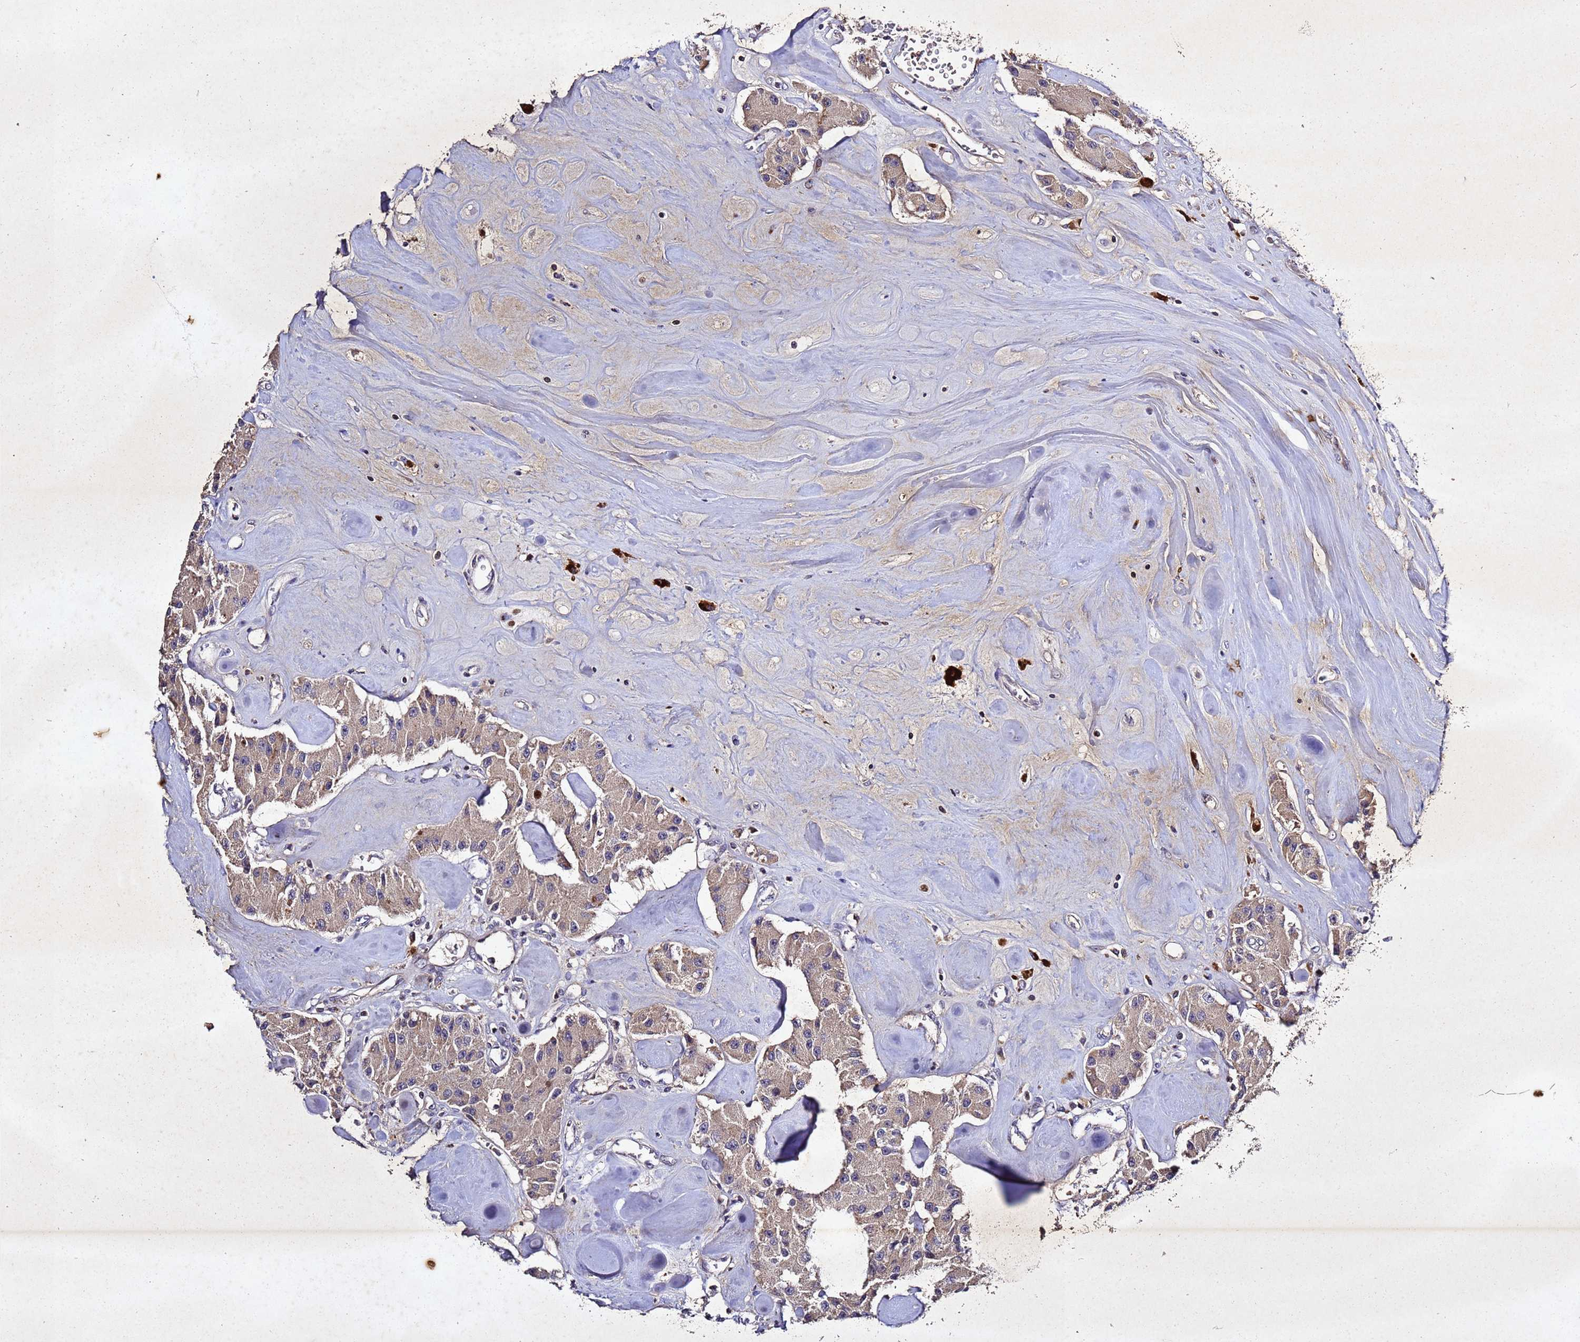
{"staining": {"intensity": "moderate", "quantity": "<25%", "location": "cytoplasmic/membranous"}, "tissue": "carcinoid", "cell_type": "Tumor cells", "image_type": "cancer", "snomed": [{"axis": "morphology", "description": "Carcinoid, malignant, NOS"}, {"axis": "topography", "description": "Pancreas"}], "caption": "Human carcinoid stained with a brown dye reveals moderate cytoplasmic/membranous positive expression in about <25% of tumor cells.", "gene": "SV2B", "patient": {"sex": "male", "age": 41}}